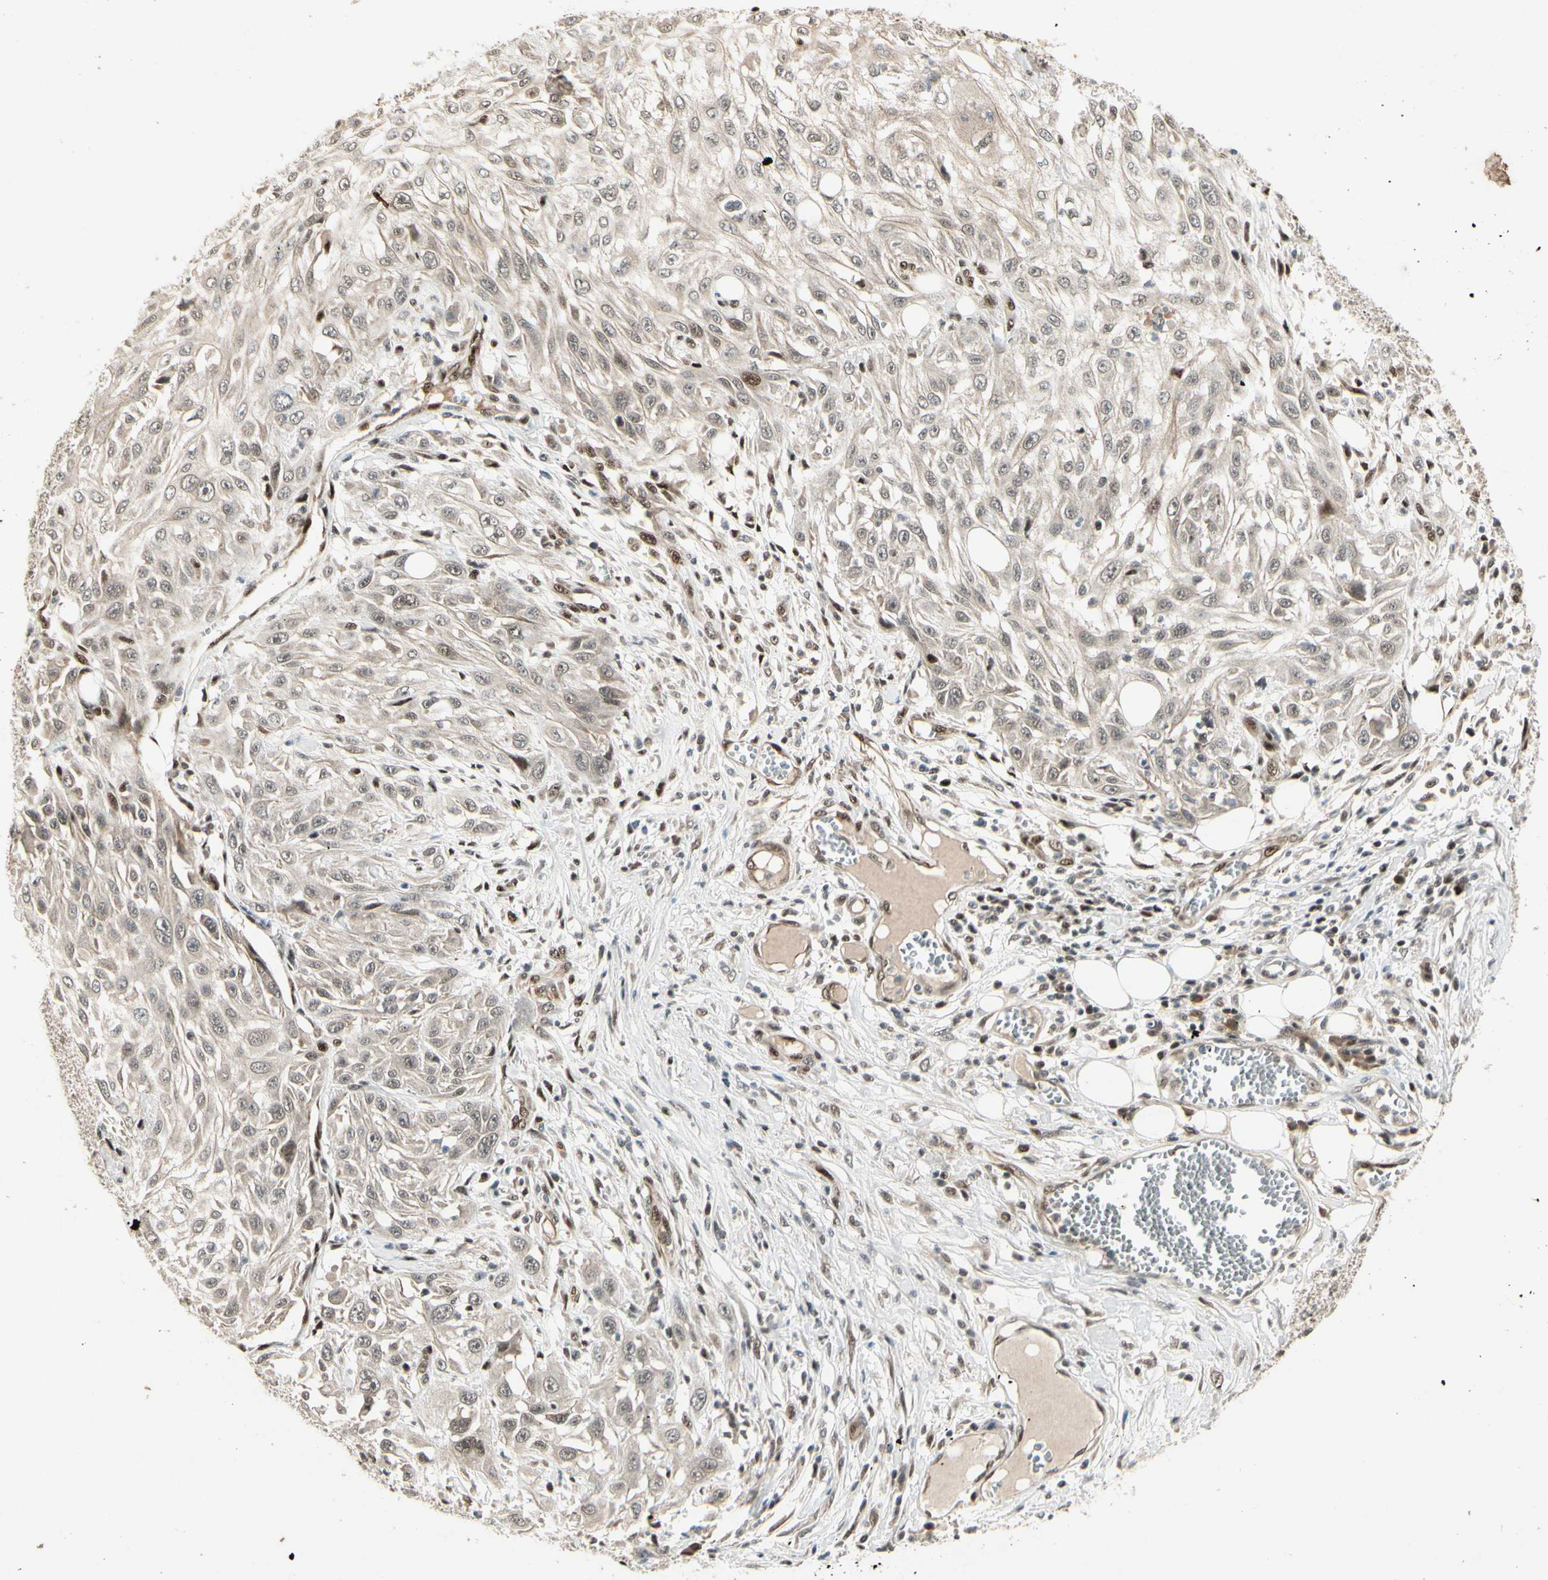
{"staining": {"intensity": "weak", "quantity": "<25%", "location": "nuclear"}, "tissue": "skin cancer", "cell_type": "Tumor cells", "image_type": "cancer", "snomed": [{"axis": "morphology", "description": "Squamous cell carcinoma, NOS"}, {"axis": "topography", "description": "Skin"}], "caption": "DAB (3,3'-diaminobenzidine) immunohistochemical staining of human skin squamous cell carcinoma reveals no significant expression in tumor cells.", "gene": "CDK11A", "patient": {"sex": "male", "age": 75}}